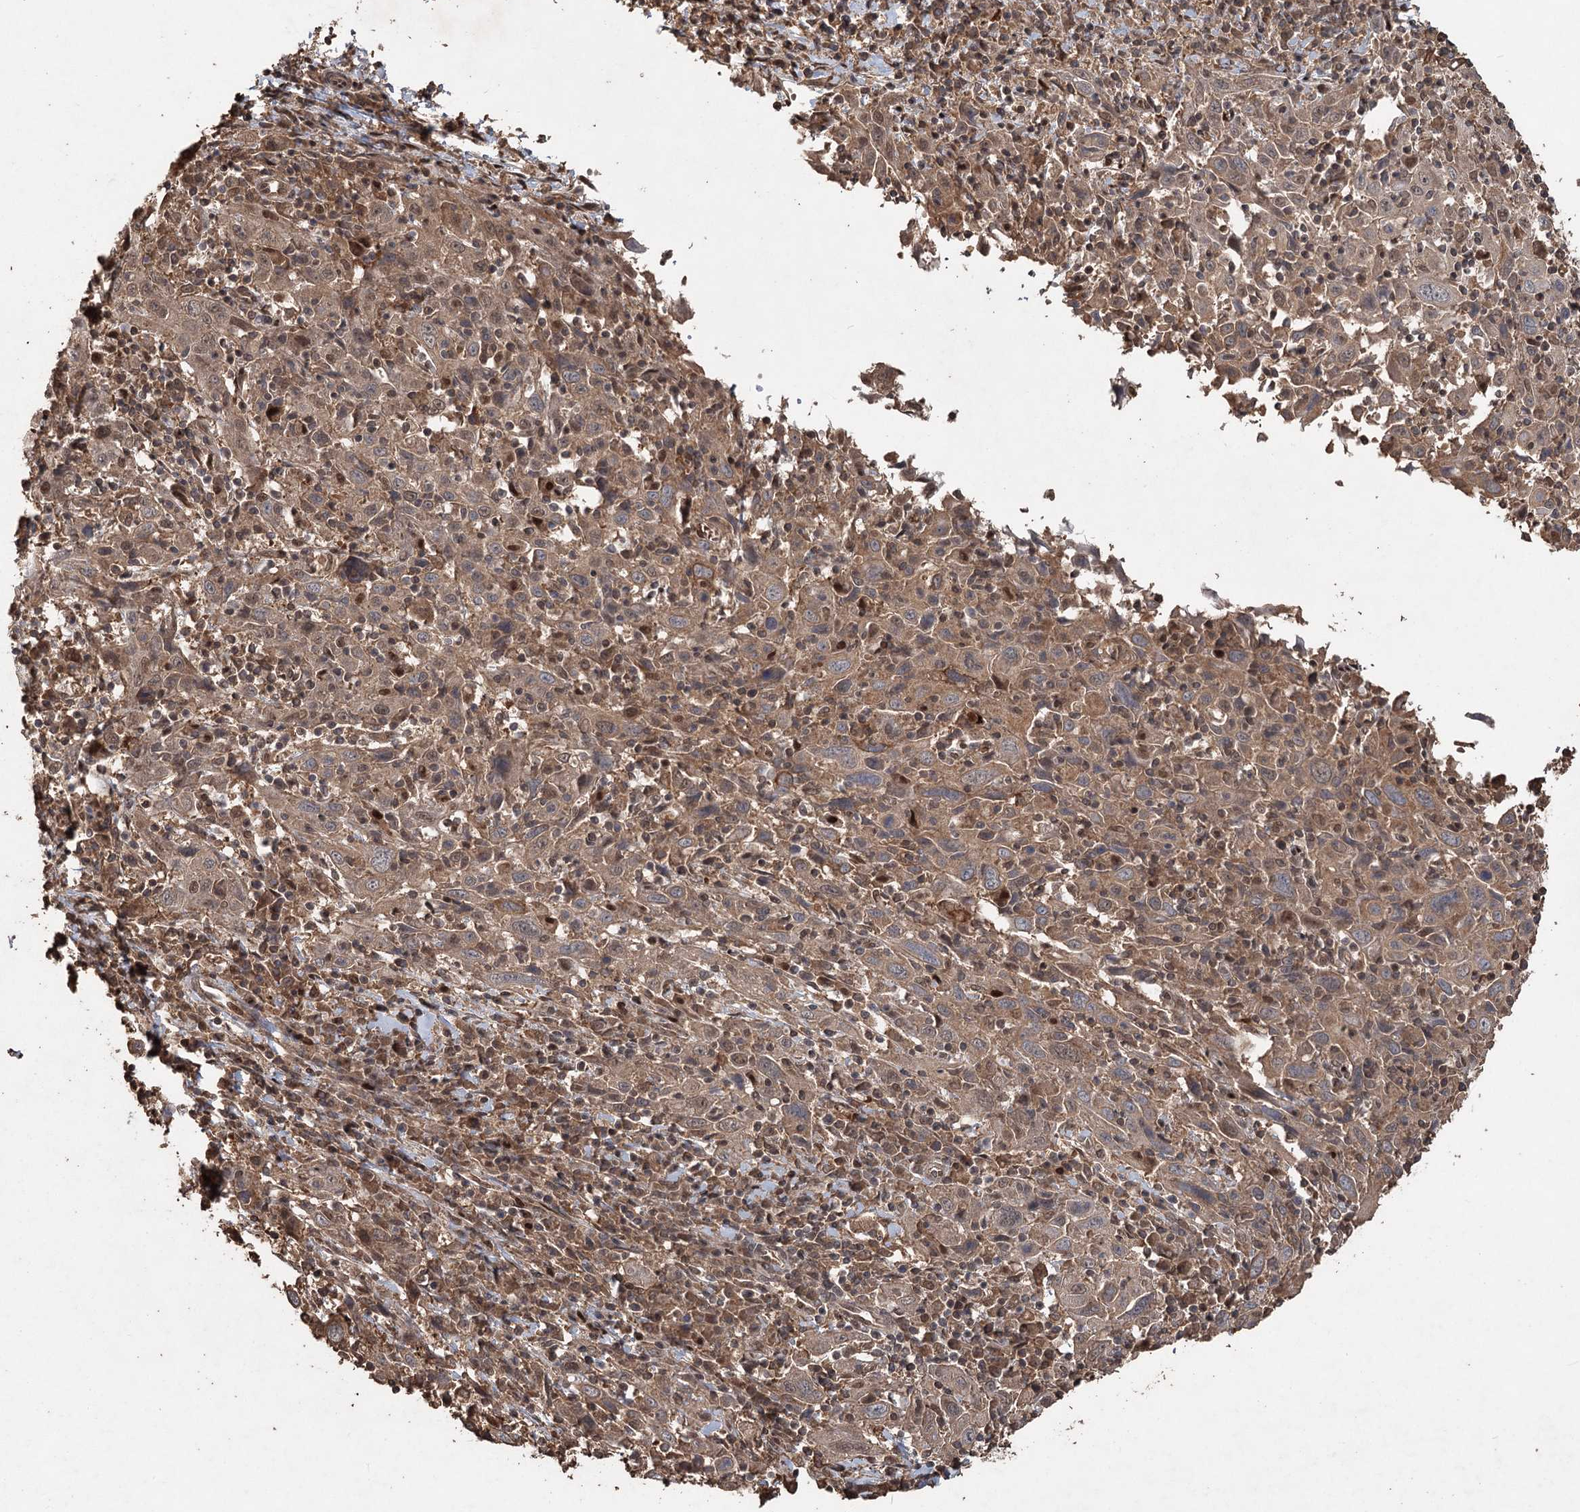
{"staining": {"intensity": "moderate", "quantity": ">75%", "location": "cytoplasmic/membranous,nuclear"}, "tissue": "cervical cancer", "cell_type": "Tumor cells", "image_type": "cancer", "snomed": [{"axis": "morphology", "description": "Squamous cell carcinoma, NOS"}, {"axis": "topography", "description": "Cervix"}], "caption": "Protein expression analysis of human cervical cancer reveals moderate cytoplasmic/membranous and nuclear positivity in approximately >75% of tumor cells.", "gene": "FBXO7", "patient": {"sex": "female", "age": 46}}